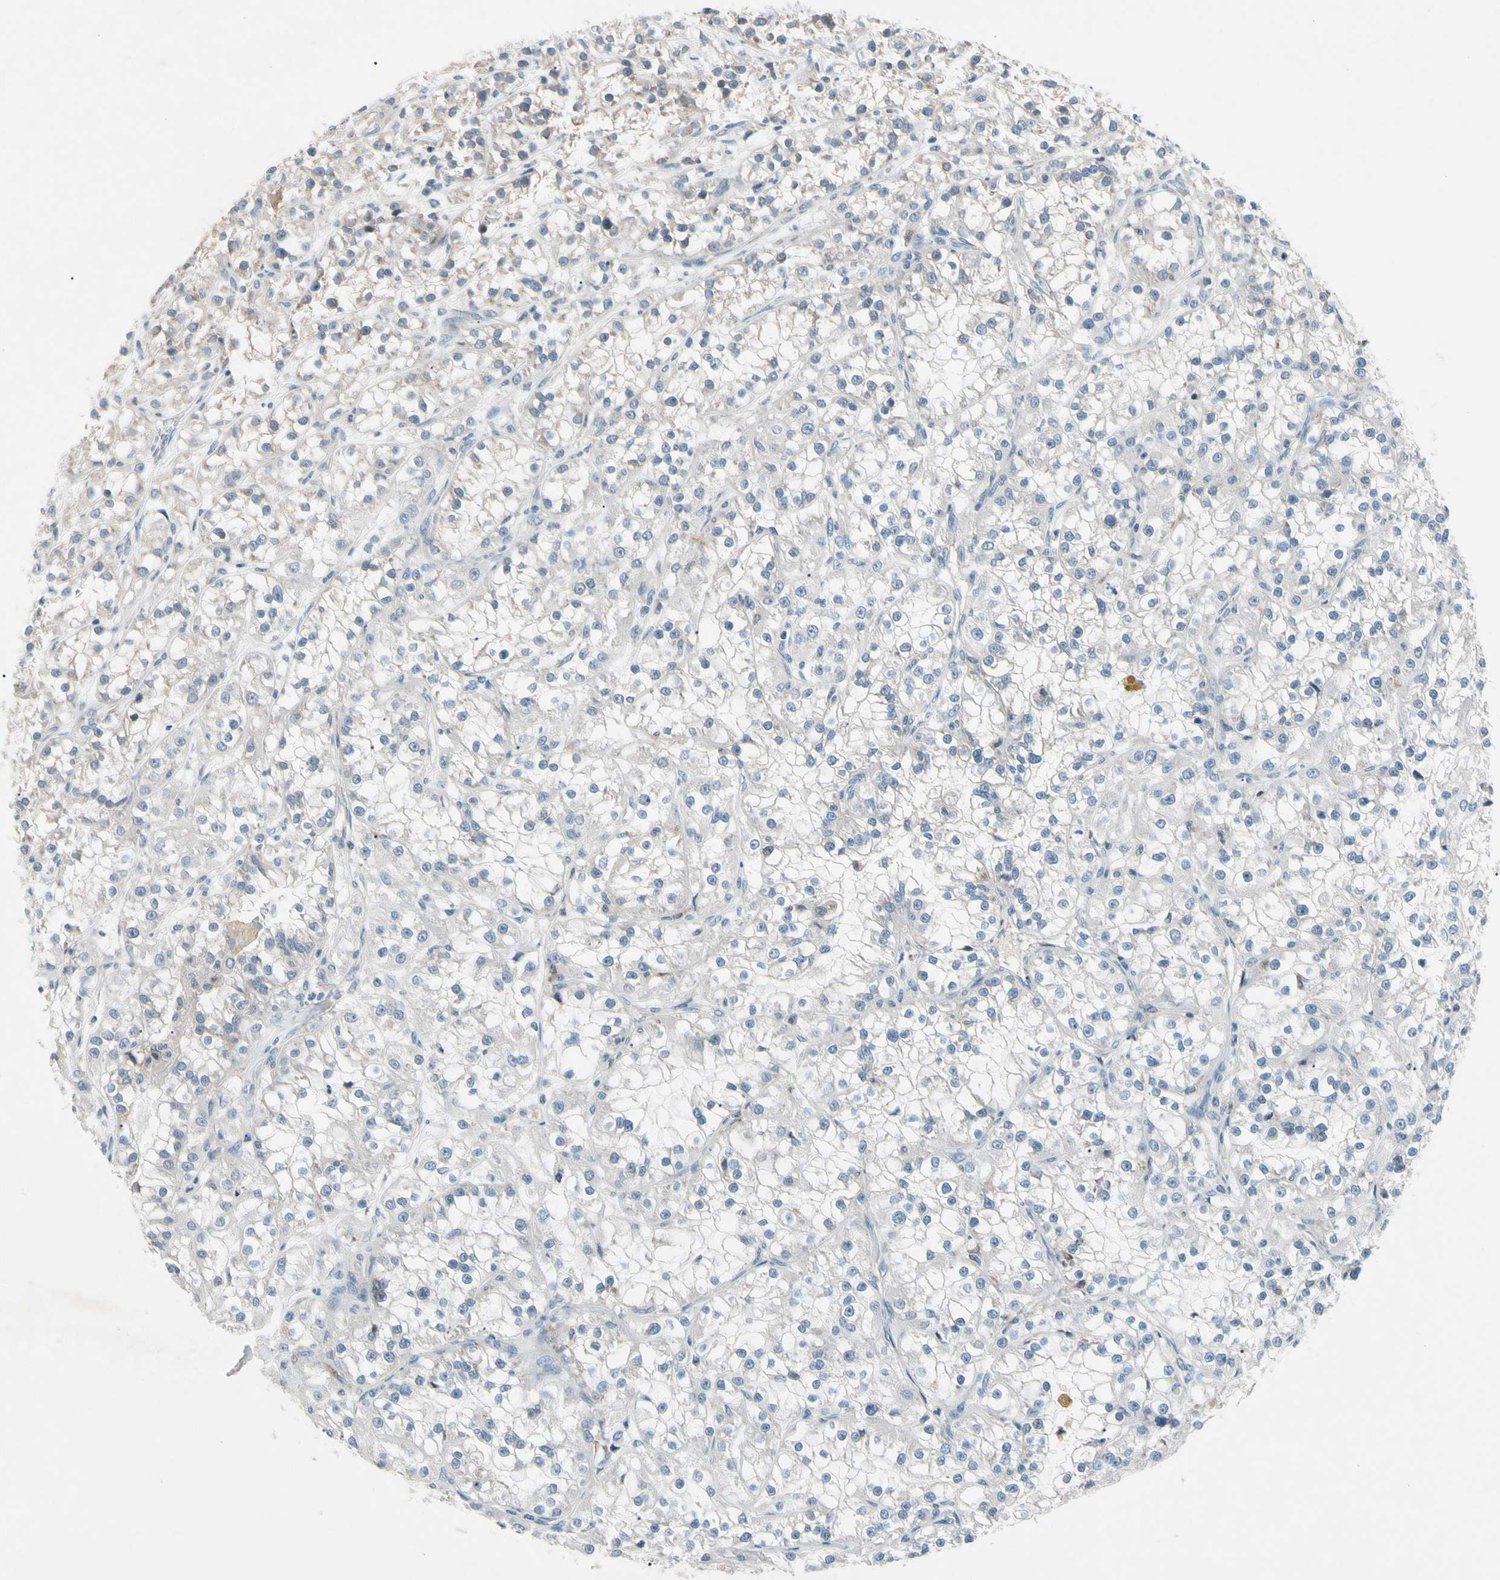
{"staining": {"intensity": "negative", "quantity": "none", "location": "none"}, "tissue": "renal cancer", "cell_type": "Tumor cells", "image_type": "cancer", "snomed": [{"axis": "morphology", "description": "Adenocarcinoma, NOS"}, {"axis": "topography", "description": "Kidney"}], "caption": "Immunohistochemistry (IHC) photomicrograph of neoplastic tissue: adenocarcinoma (renal) stained with DAB demonstrates no significant protein positivity in tumor cells.", "gene": "GAS6", "patient": {"sex": "female", "age": 52}}